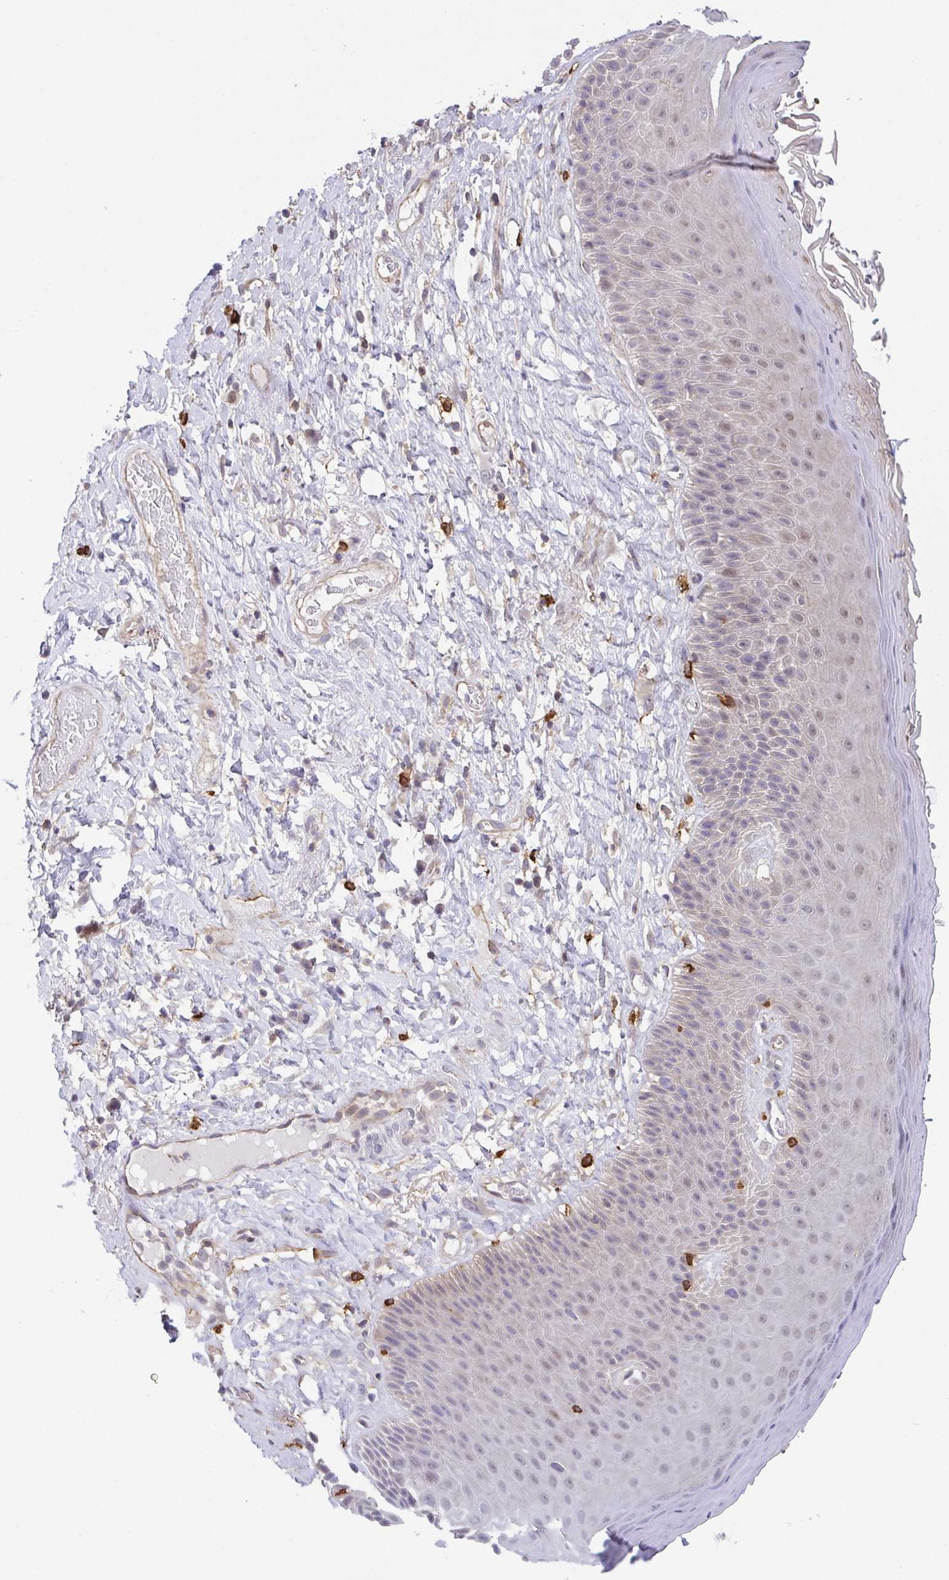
{"staining": {"intensity": "negative", "quantity": "none", "location": "none"}, "tissue": "skin", "cell_type": "Epidermal cells", "image_type": "normal", "snomed": [{"axis": "morphology", "description": "Normal tissue, NOS"}, {"axis": "topography", "description": "Anal"}], "caption": "Photomicrograph shows no protein staining in epidermal cells of benign skin. The staining was performed using DAB to visualize the protein expression in brown, while the nuclei were stained in blue with hematoxylin (Magnification: 20x).", "gene": "PREPL", "patient": {"sex": "male", "age": 78}}